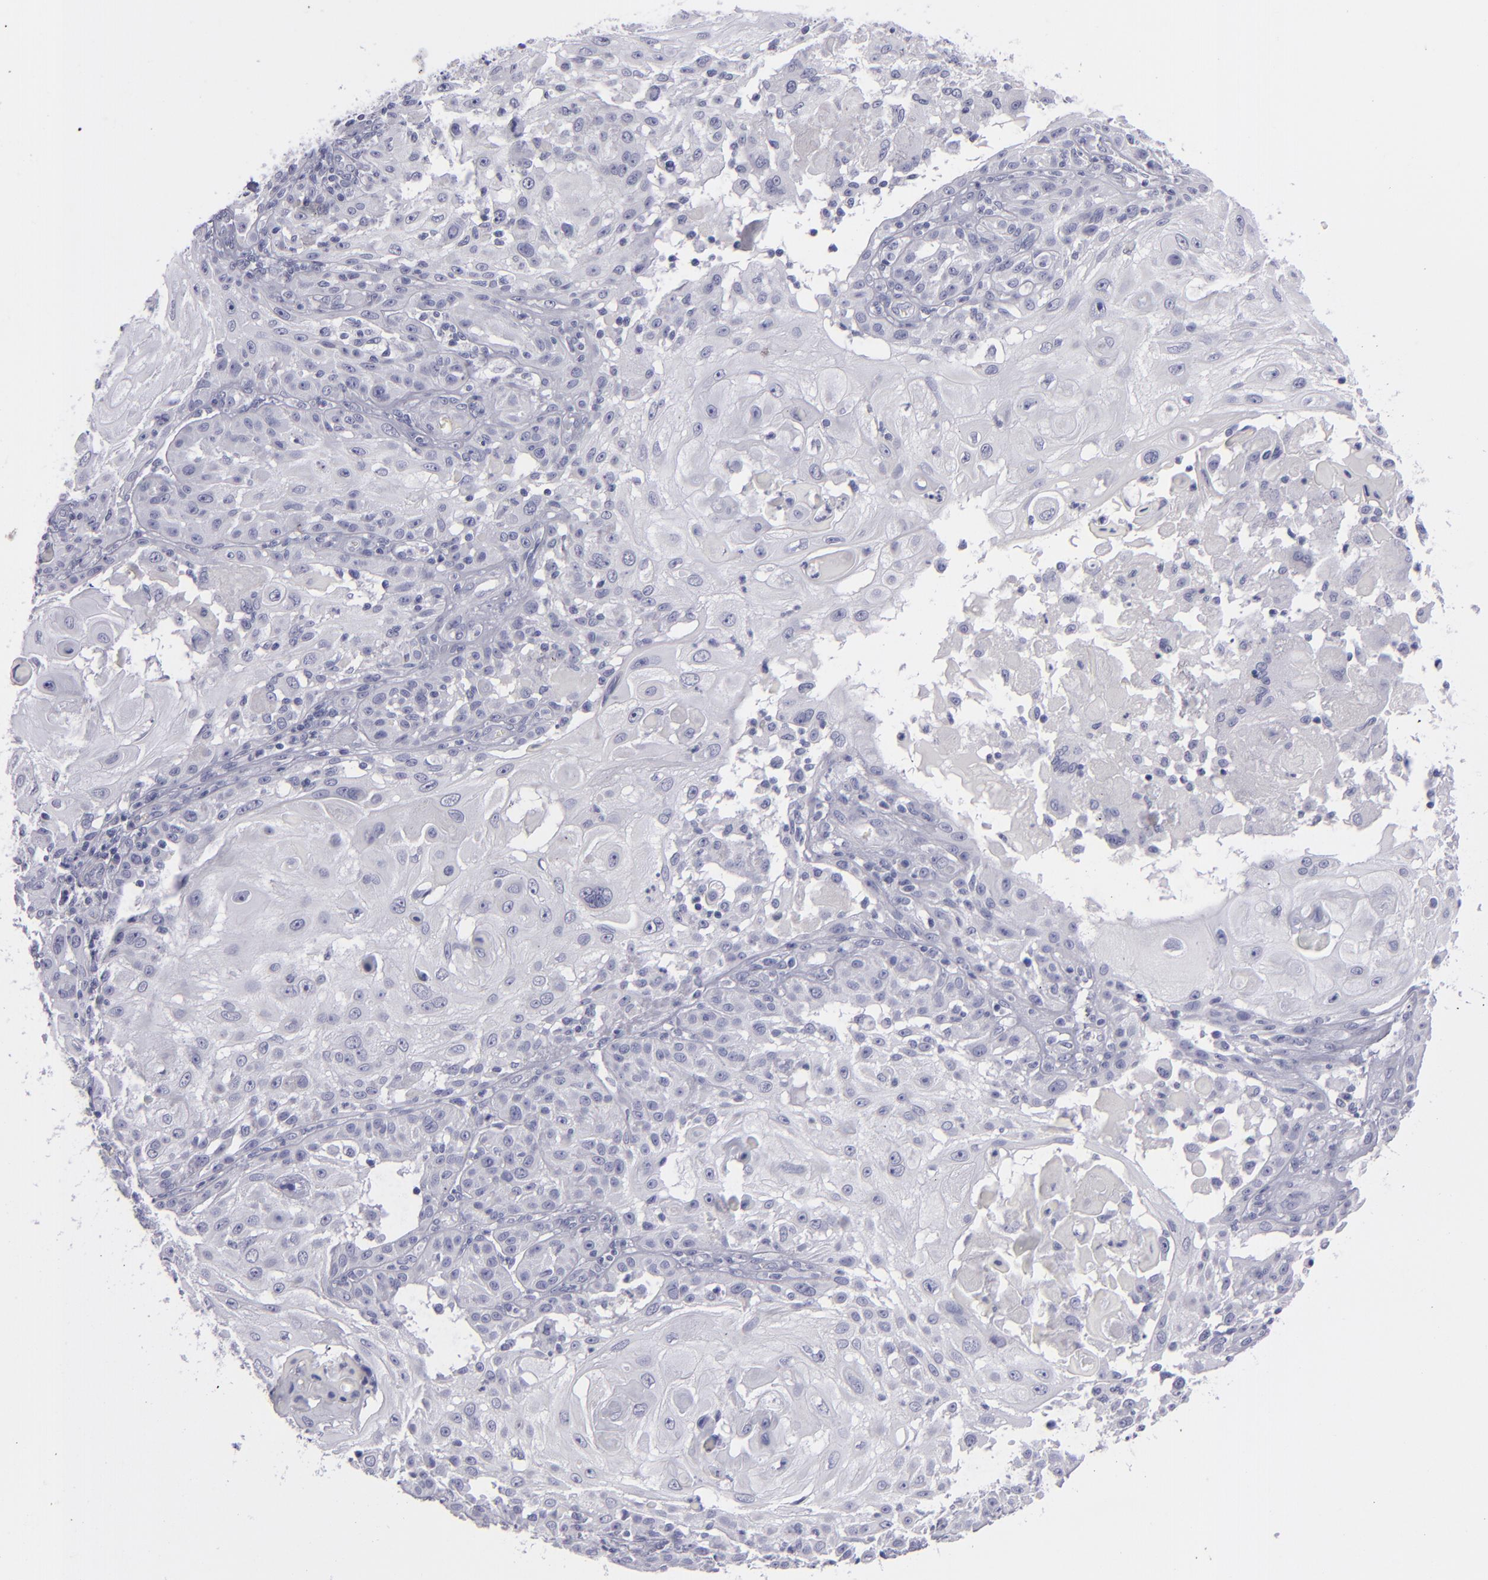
{"staining": {"intensity": "negative", "quantity": "none", "location": "none"}, "tissue": "skin cancer", "cell_type": "Tumor cells", "image_type": "cancer", "snomed": [{"axis": "morphology", "description": "Squamous cell carcinoma, NOS"}, {"axis": "topography", "description": "Skin"}], "caption": "A micrograph of human squamous cell carcinoma (skin) is negative for staining in tumor cells.", "gene": "MYH11", "patient": {"sex": "female", "age": 89}}